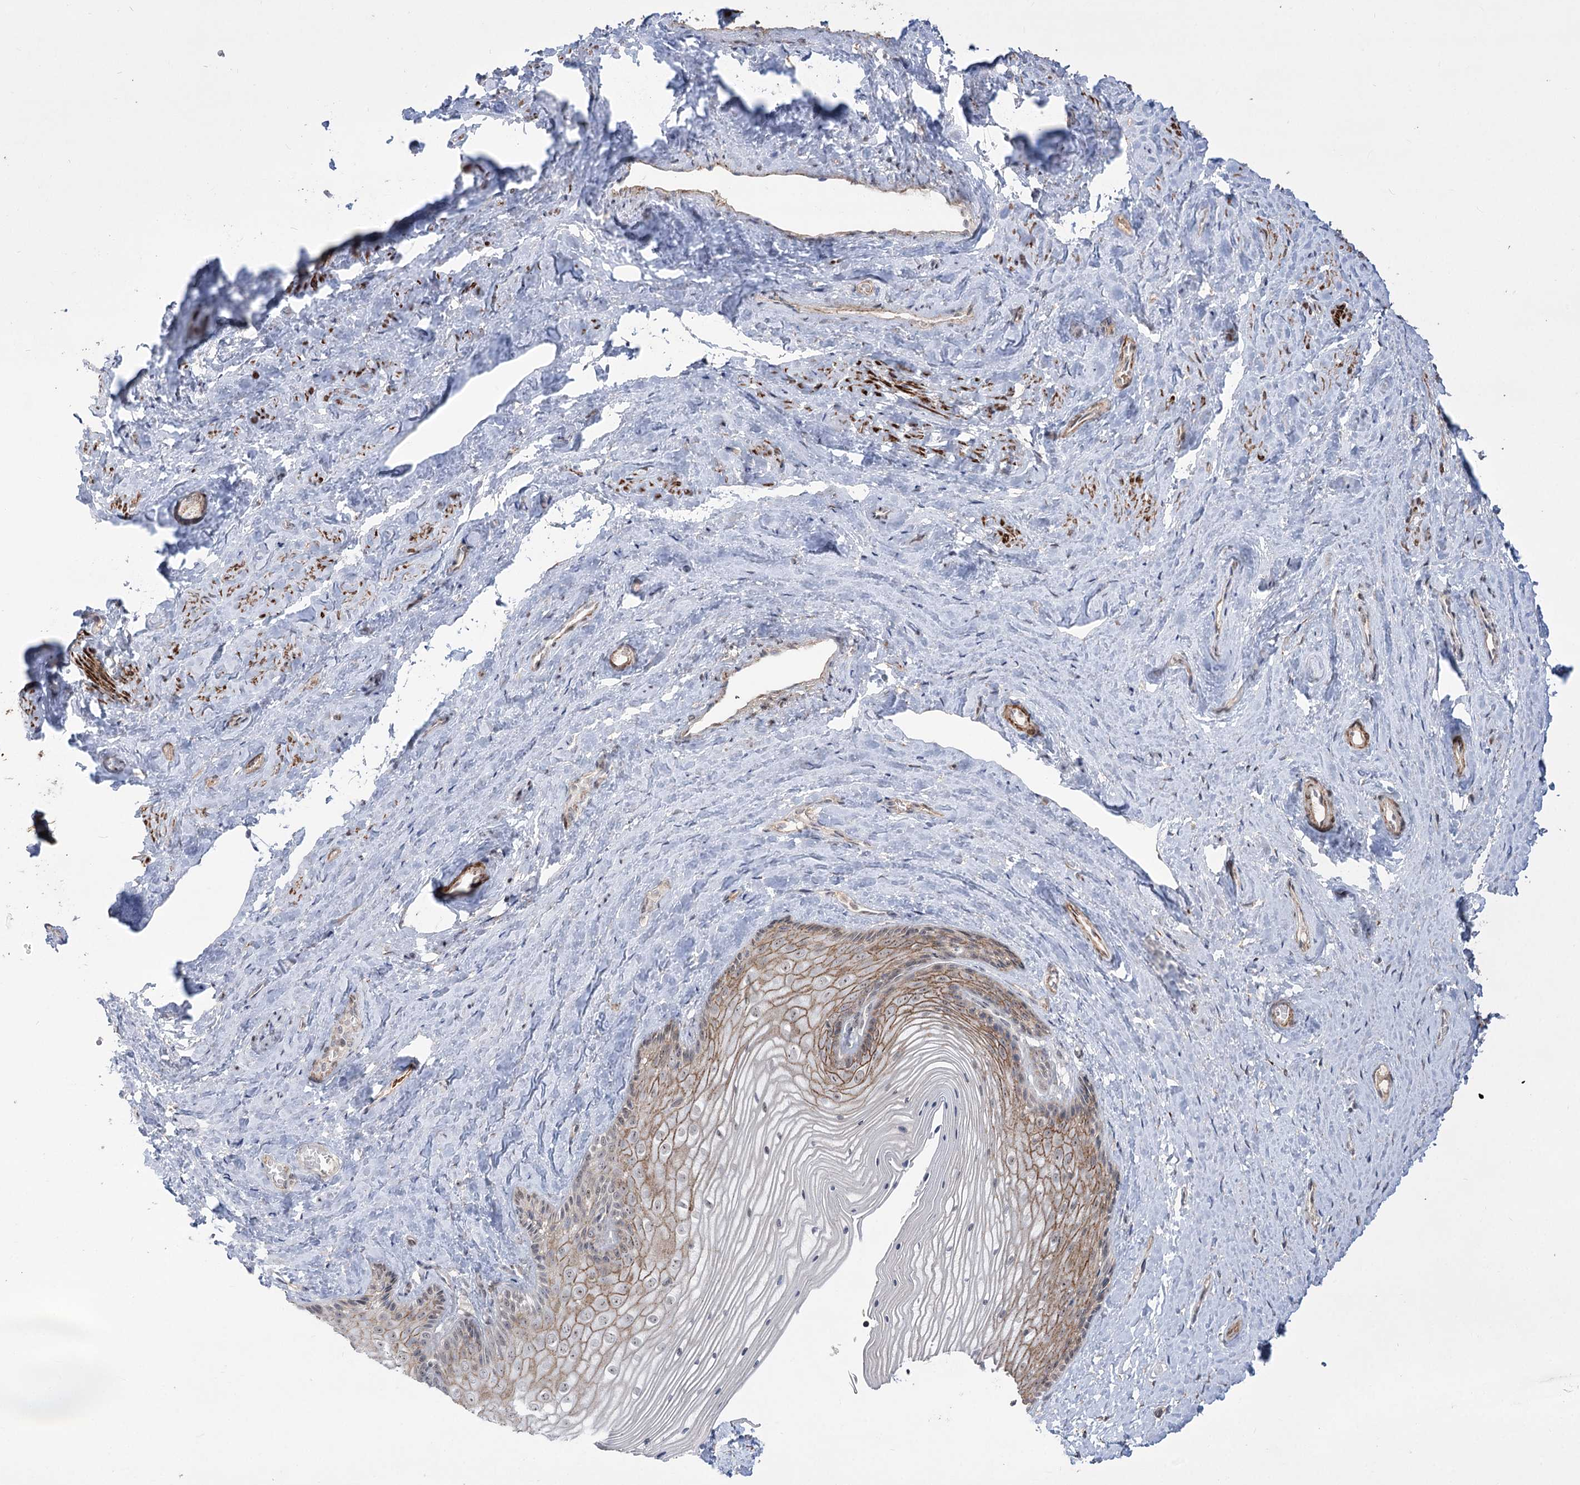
{"staining": {"intensity": "moderate", "quantity": ">75%", "location": "cytoplasmic/membranous"}, "tissue": "vagina", "cell_type": "Squamous epithelial cells", "image_type": "normal", "snomed": [{"axis": "morphology", "description": "Normal tissue, NOS"}, {"axis": "topography", "description": "Vagina"}, {"axis": "topography", "description": "Cervix"}], "caption": "Immunohistochemical staining of normal human vagina displays medium levels of moderate cytoplasmic/membranous positivity in approximately >75% of squamous epithelial cells. Nuclei are stained in blue.", "gene": "ZSCAN23", "patient": {"sex": "female", "age": 40}}